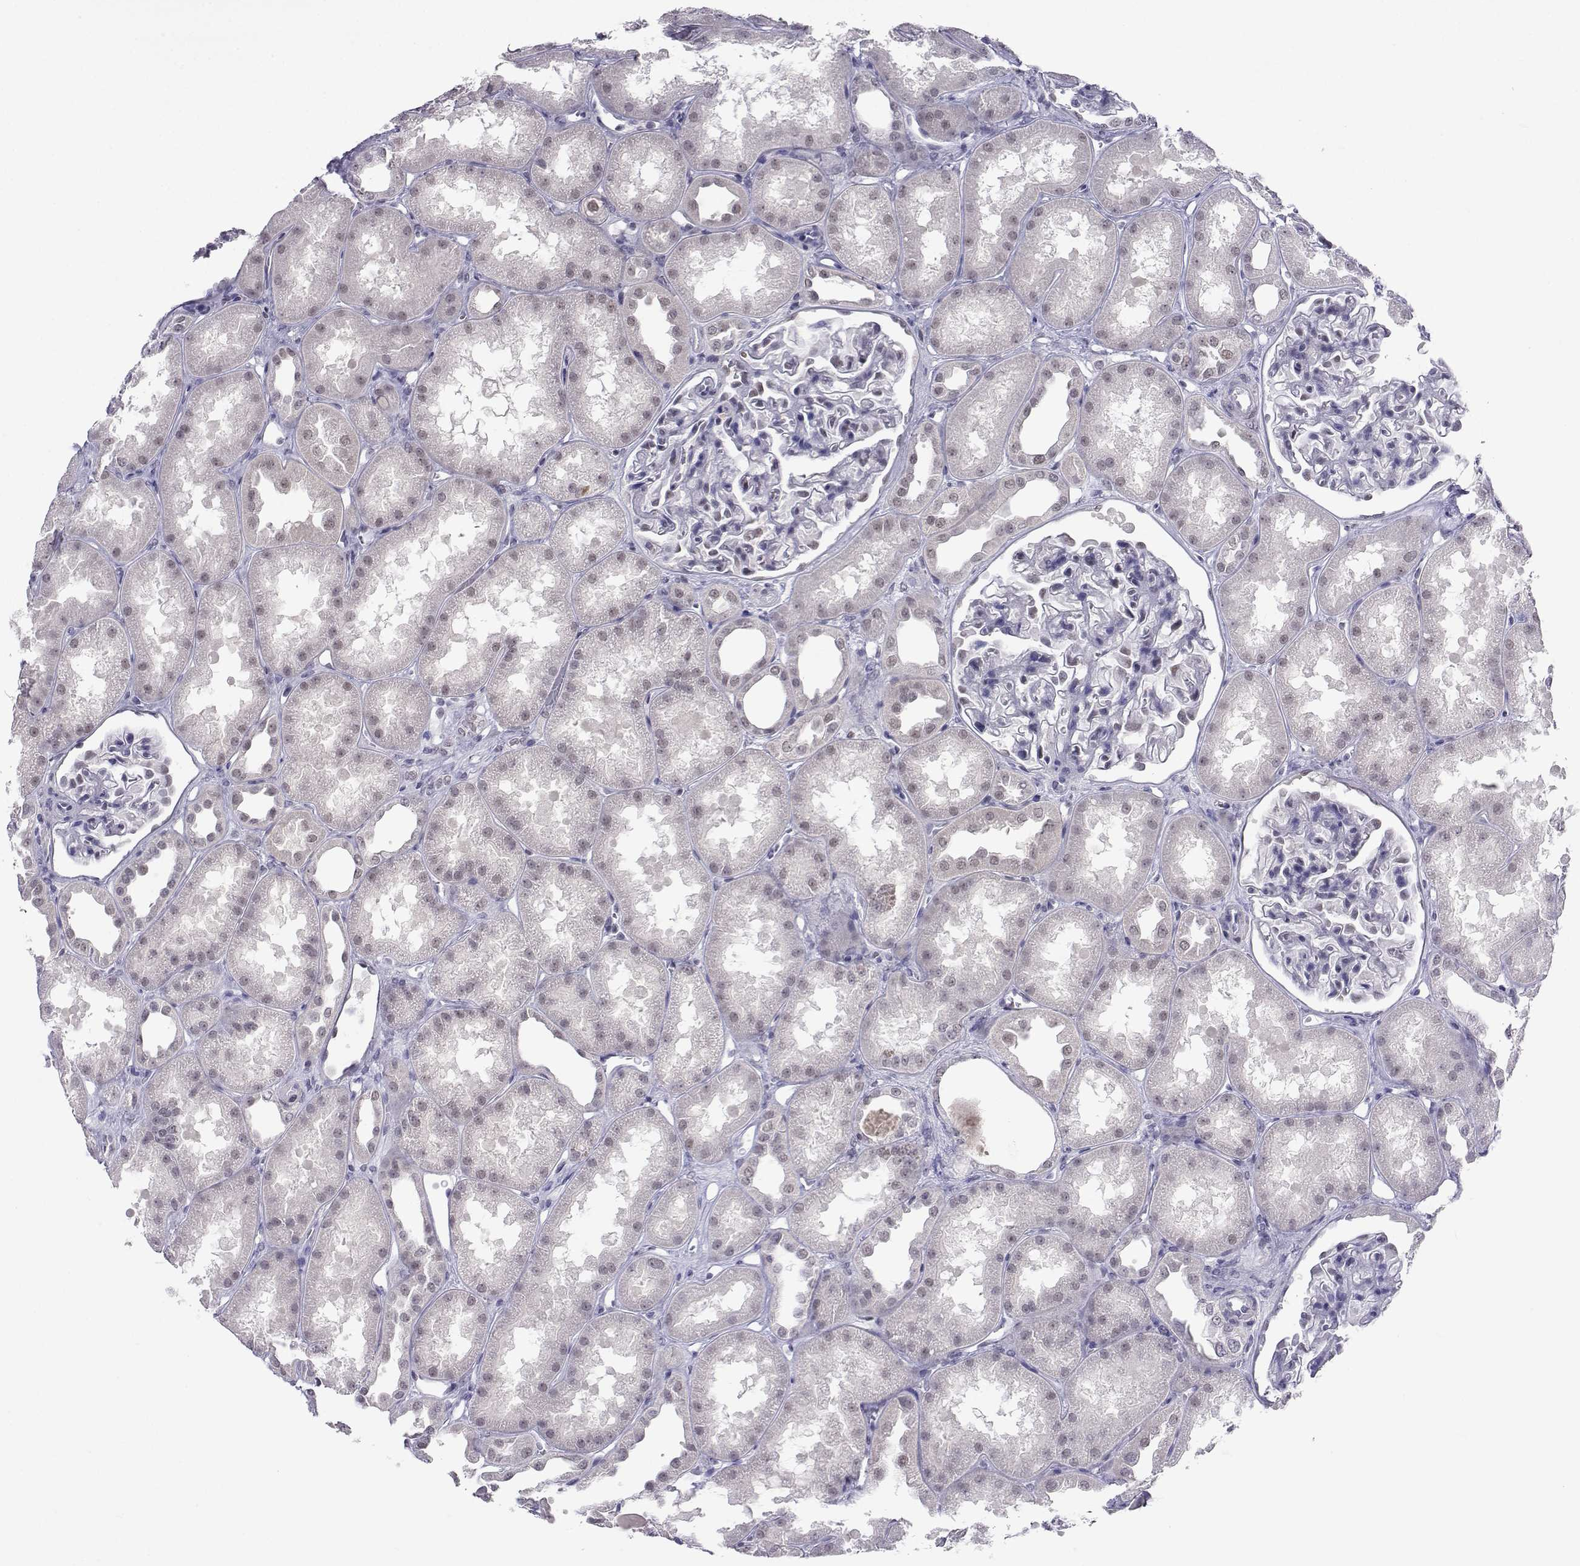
{"staining": {"intensity": "negative", "quantity": "none", "location": "none"}, "tissue": "kidney", "cell_type": "Cells in glomeruli", "image_type": "normal", "snomed": [{"axis": "morphology", "description": "Normal tissue, NOS"}, {"axis": "topography", "description": "Kidney"}], "caption": "DAB immunohistochemical staining of unremarkable human kidney reveals no significant expression in cells in glomeruli.", "gene": "MED26", "patient": {"sex": "male", "age": 61}}